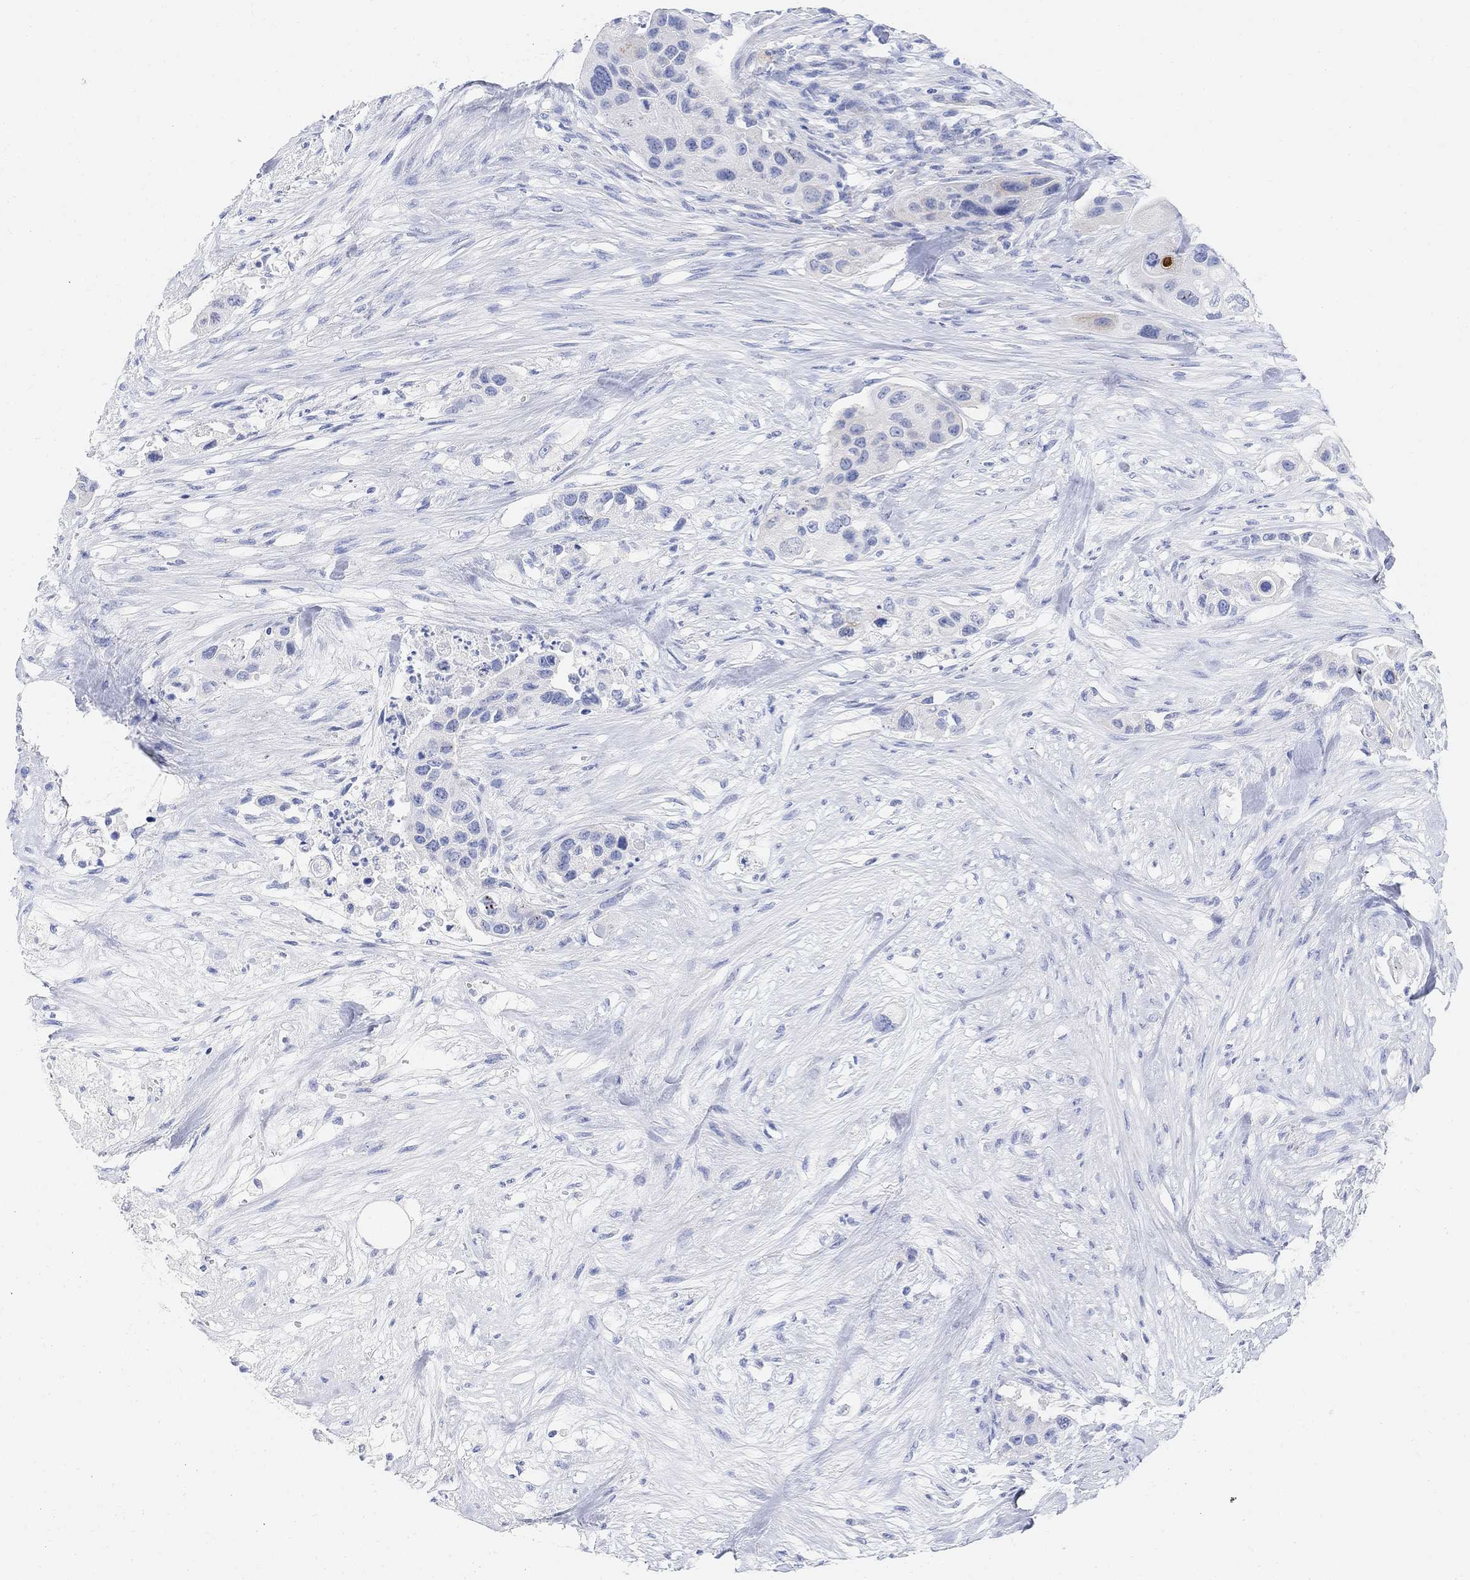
{"staining": {"intensity": "negative", "quantity": "none", "location": "none"}, "tissue": "urothelial cancer", "cell_type": "Tumor cells", "image_type": "cancer", "snomed": [{"axis": "morphology", "description": "Urothelial carcinoma, High grade"}, {"axis": "topography", "description": "Urinary bladder"}], "caption": "DAB immunohistochemical staining of human urothelial cancer displays no significant expression in tumor cells.", "gene": "RETNLB", "patient": {"sex": "female", "age": 73}}